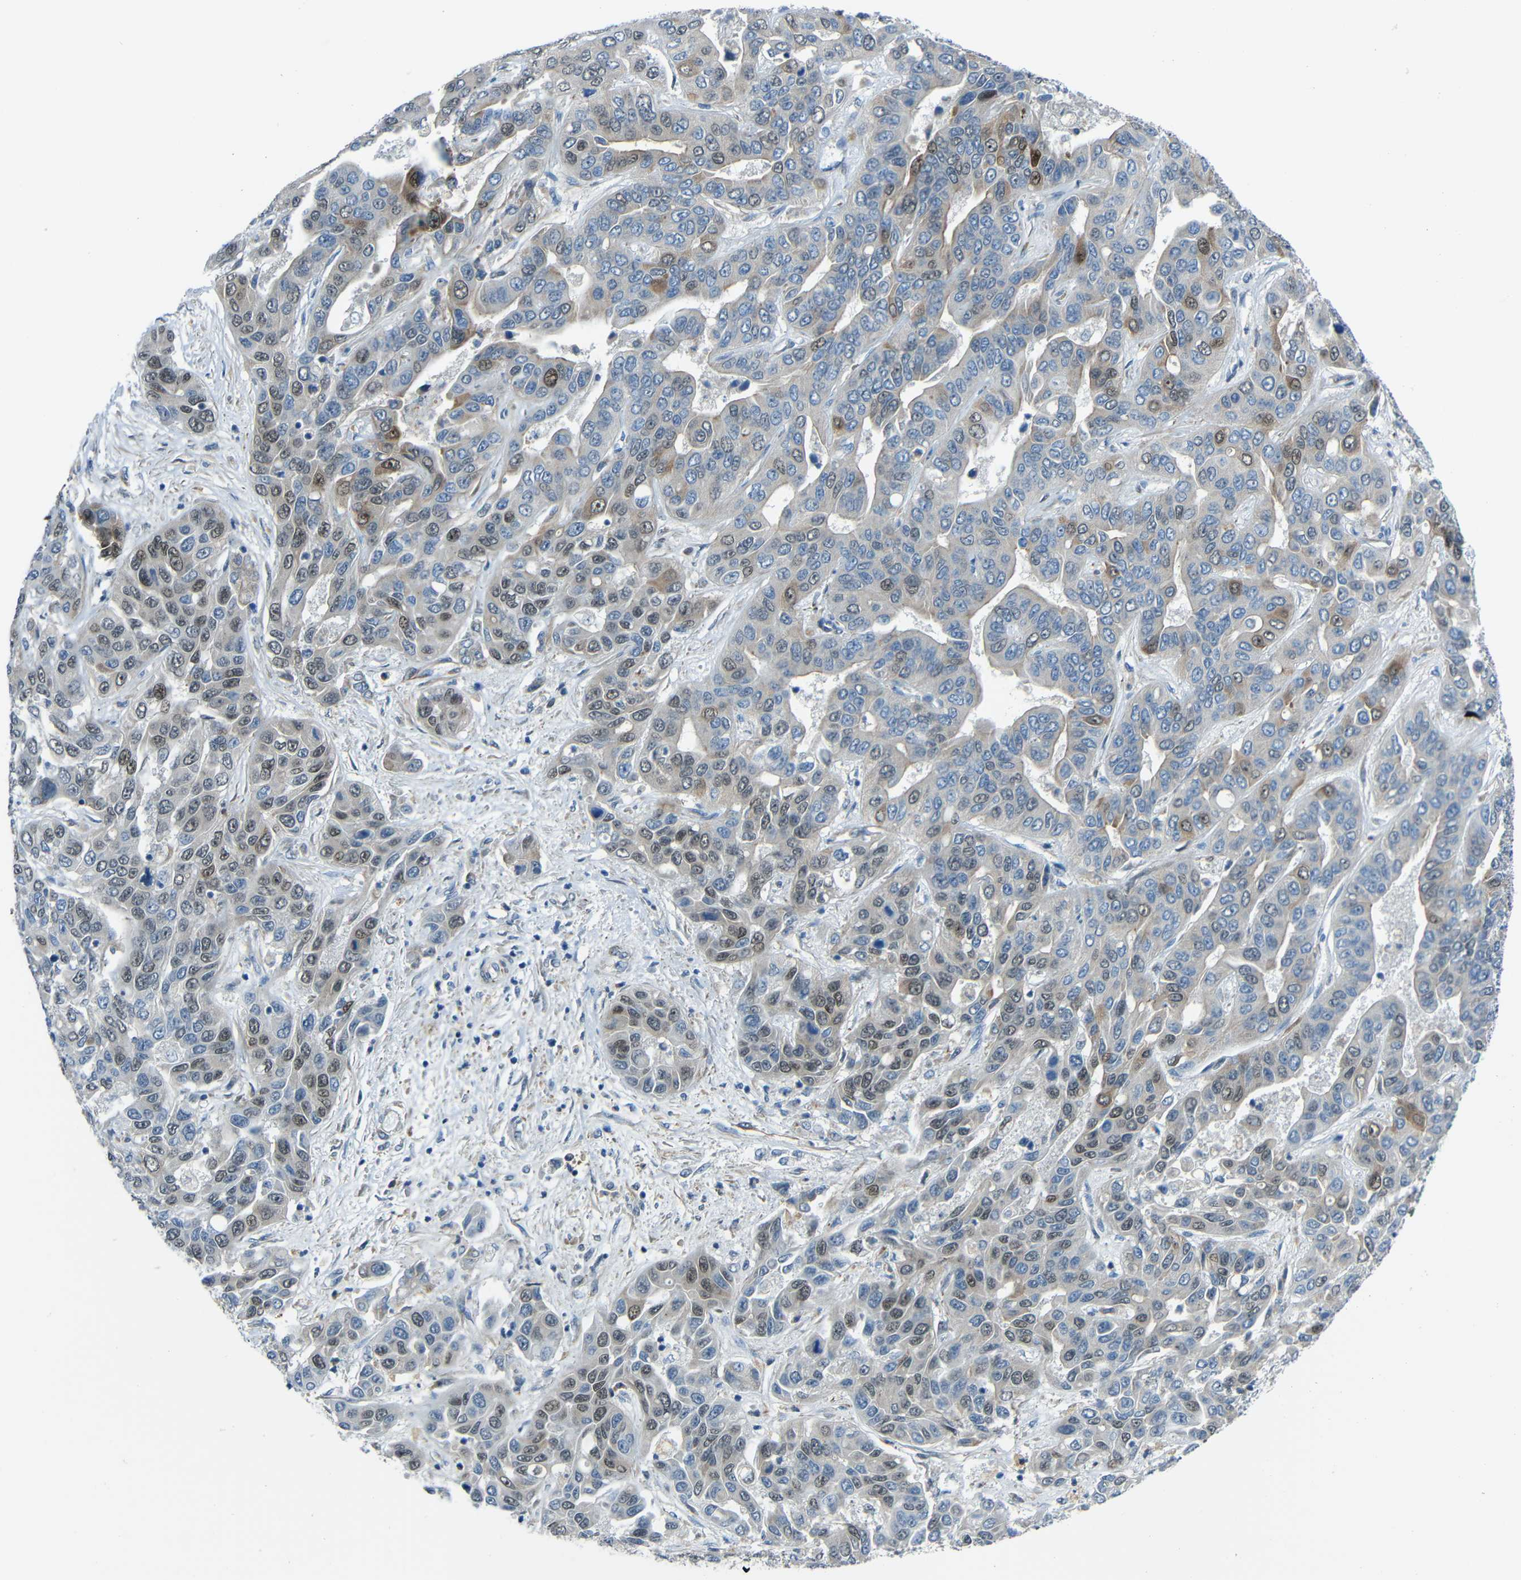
{"staining": {"intensity": "moderate", "quantity": "25%-75%", "location": "cytoplasmic/membranous,nuclear"}, "tissue": "liver cancer", "cell_type": "Tumor cells", "image_type": "cancer", "snomed": [{"axis": "morphology", "description": "Cholangiocarcinoma"}, {"axis": "topography", "description": "Liver"}], "caption": "An image of liver cancer stained for a protein reveals moderate cytoplasmic/membranous and nuclear brown staining in tumor cells. The protein is stained brown, and the nuclei are stained in blue (DAB IHC with brightfield microscopy, high magnification).", "gene": "DCLK1", "patient": {"sex": "female", "age": 52}}